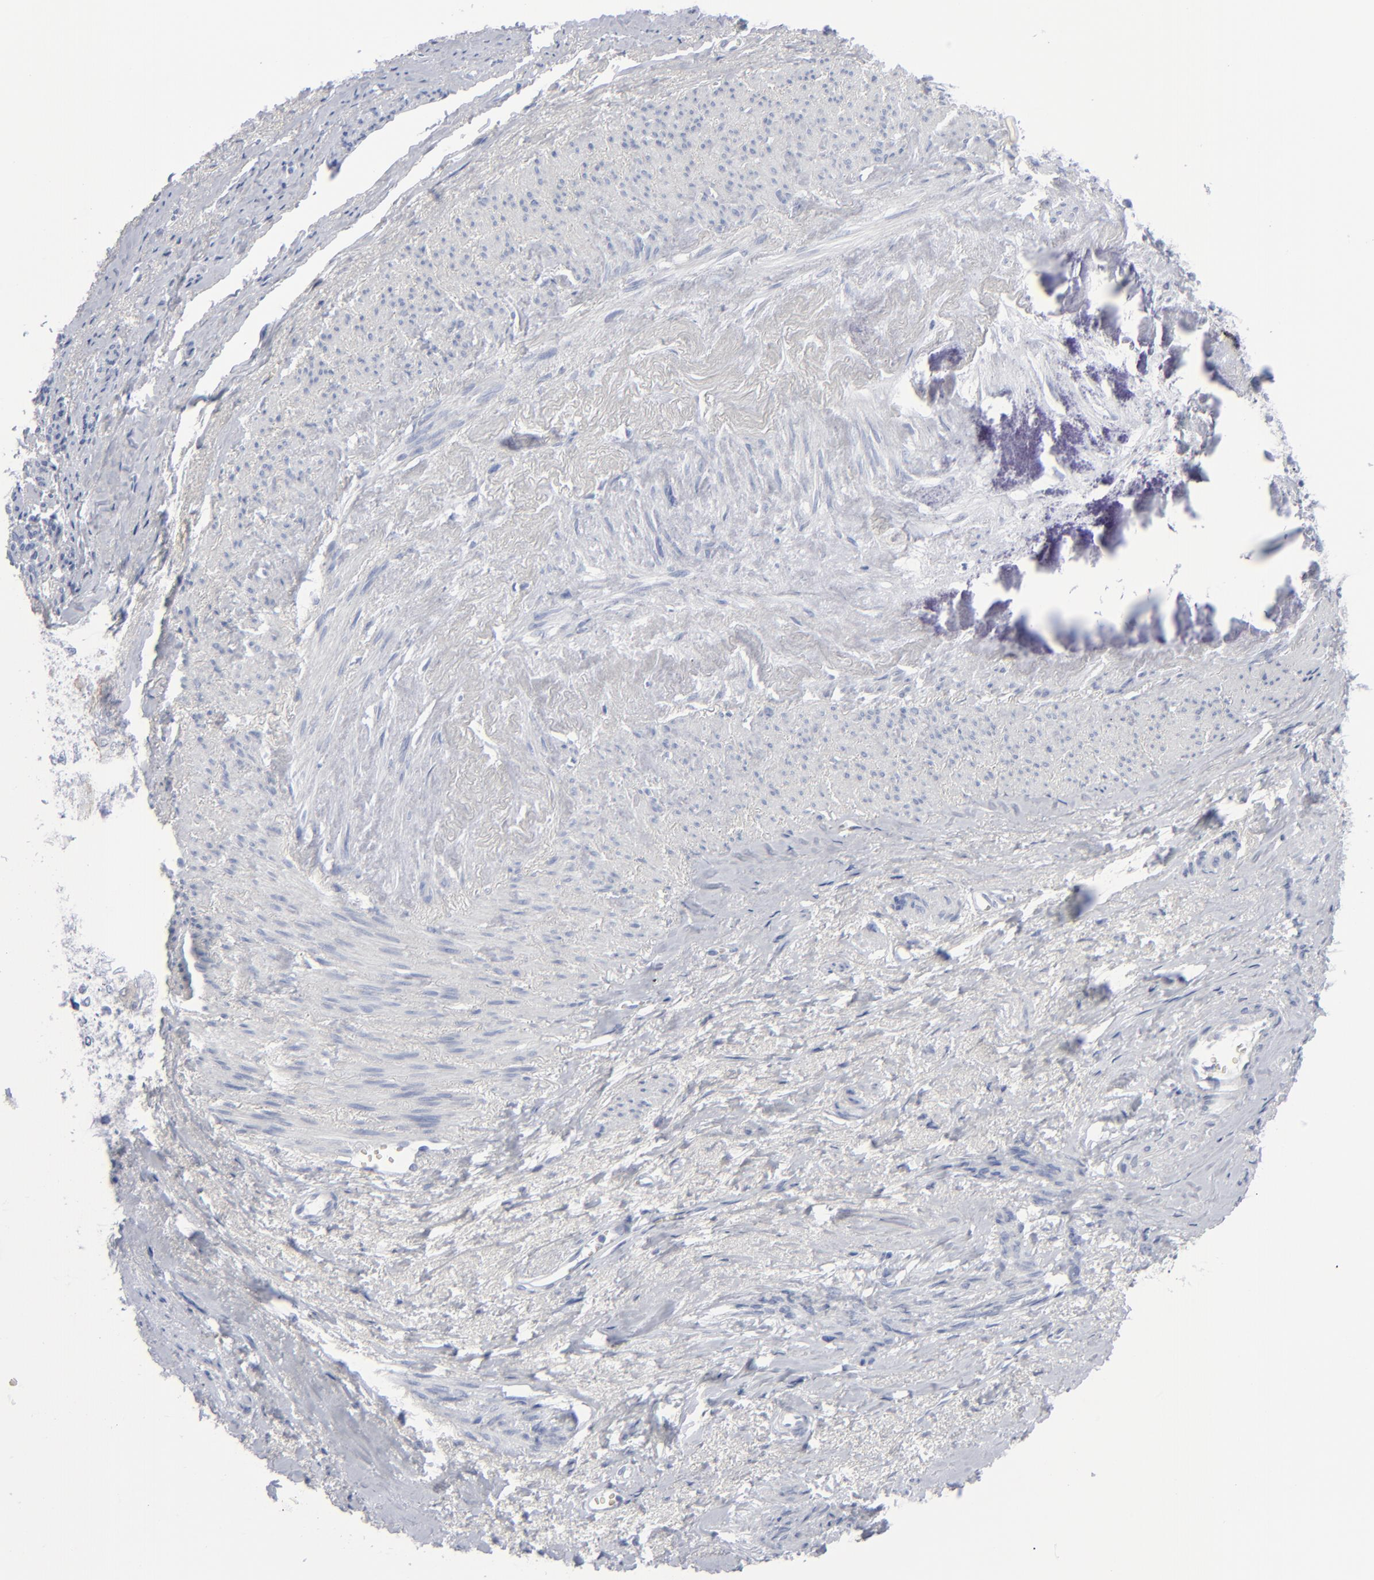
{"staining": {"intensity": "negative", "quantity": "none", "location": "none"}, "tissue": "endometrial cancer", "cell_type": "Tumor cells", "image_type": "cancer", "snomed": [{"axis": "morphology", "description": "Adenocarcinoma, NOS"}, {"axis": "topography", "description": "Endometrium"}], "caption": "The immunohistochemistry (IHC) micrograph has no significant expression in tumor cells of endometrial adenocarcinoma tissue.", "gene": "MSLN", "patient": {"sex": "female", "age": 75}}